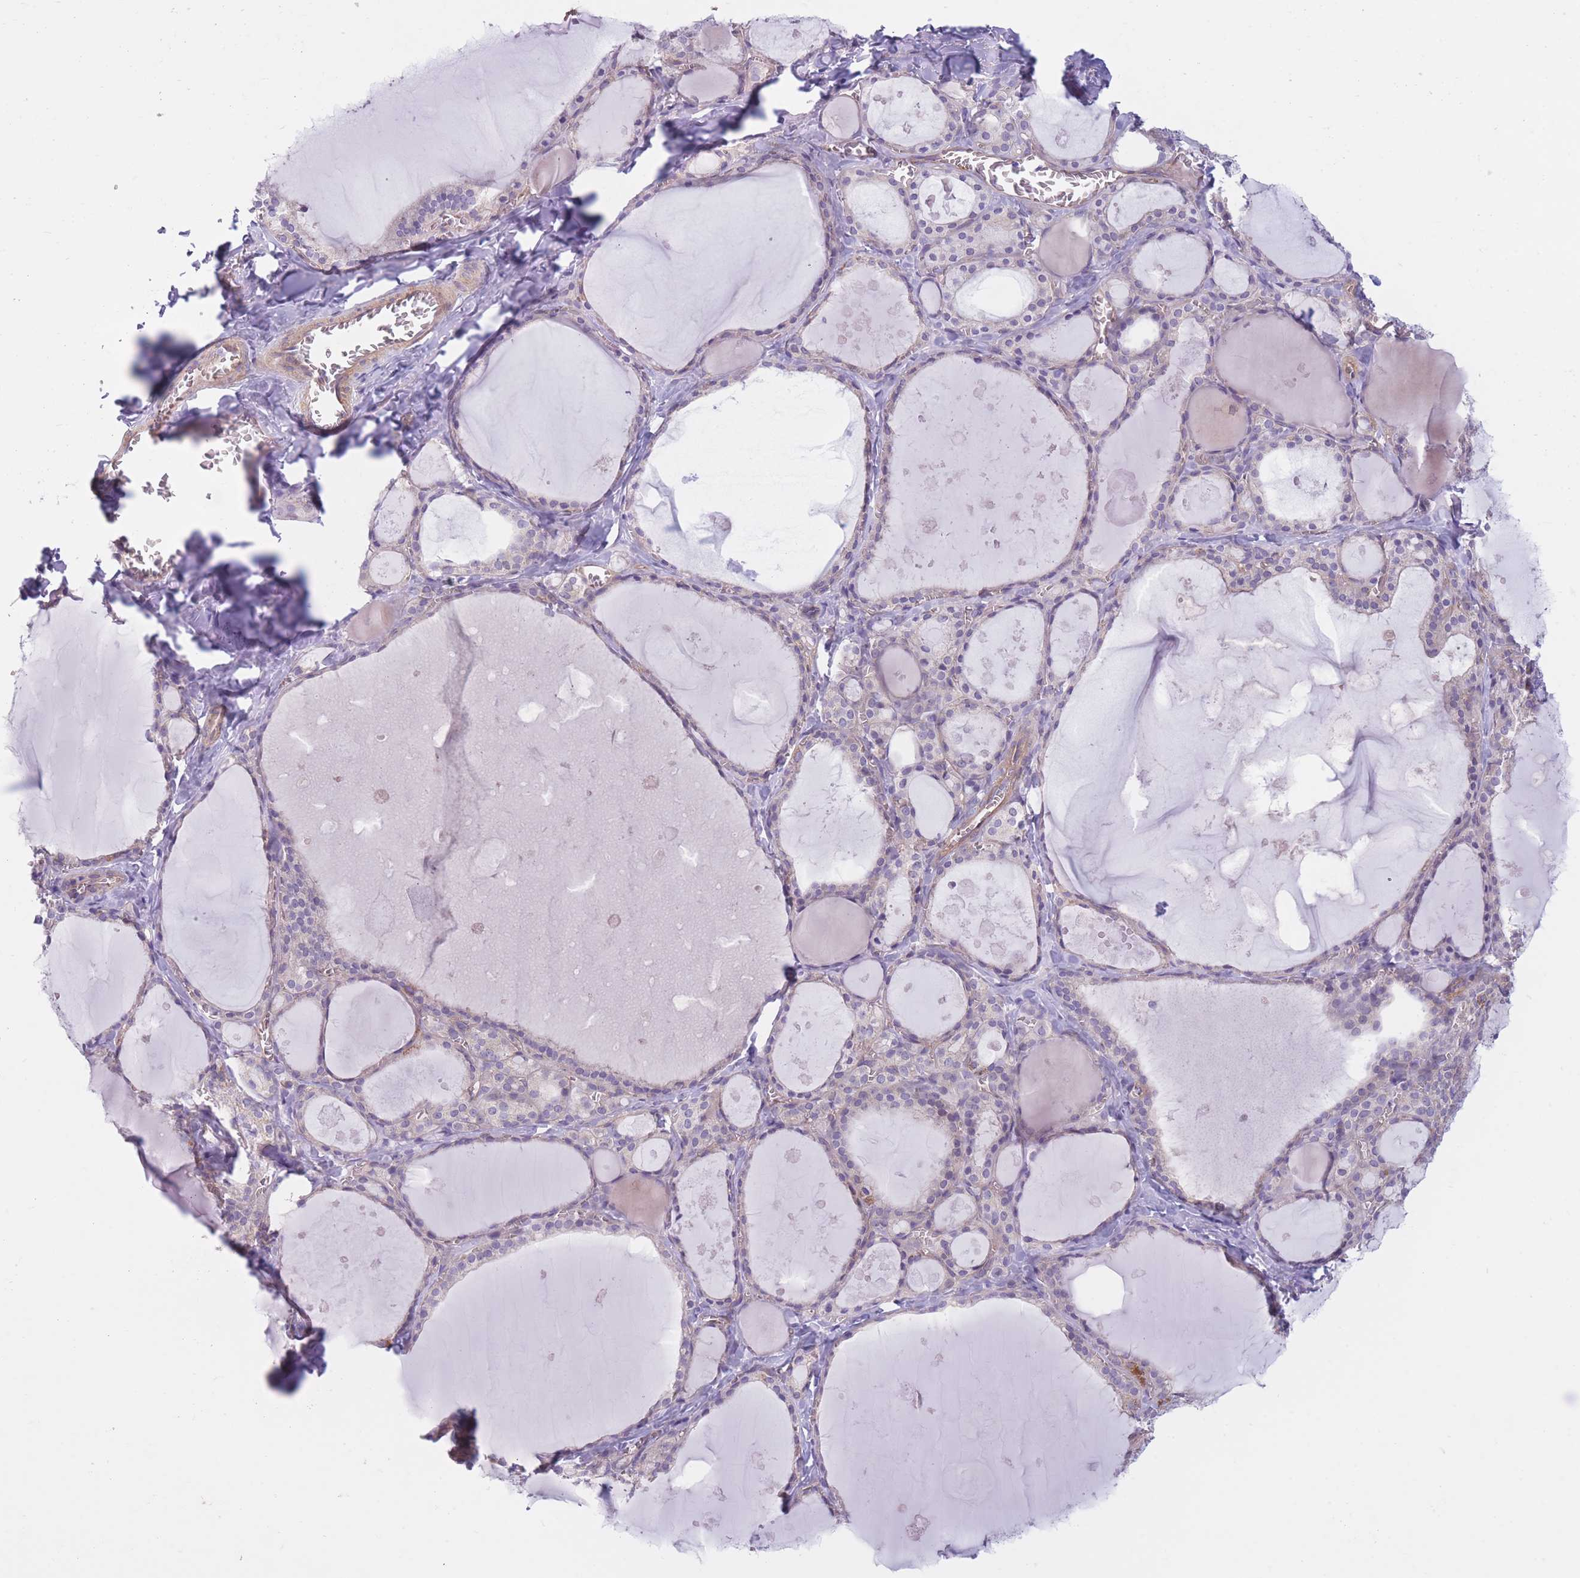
{"staining": {"intensity": "weak", "quantity": "<25%", "location": "cytoplasmic/membranous"}, "tissue": "thyroid gland", "cell_type": "Glandular cells", "image_type": "normal", "snomed": [{"axis": "morphology", "description": "Normal tissue, NOS"}, {"axis": "topography", "description": "Thyroid gland"}], "caption": "IHC of unremarkable human thyroid gland demonstrates no staining in glandular cells.", "gene": "SERPINB3", "patient": {"sex": "male", "age": 56}}